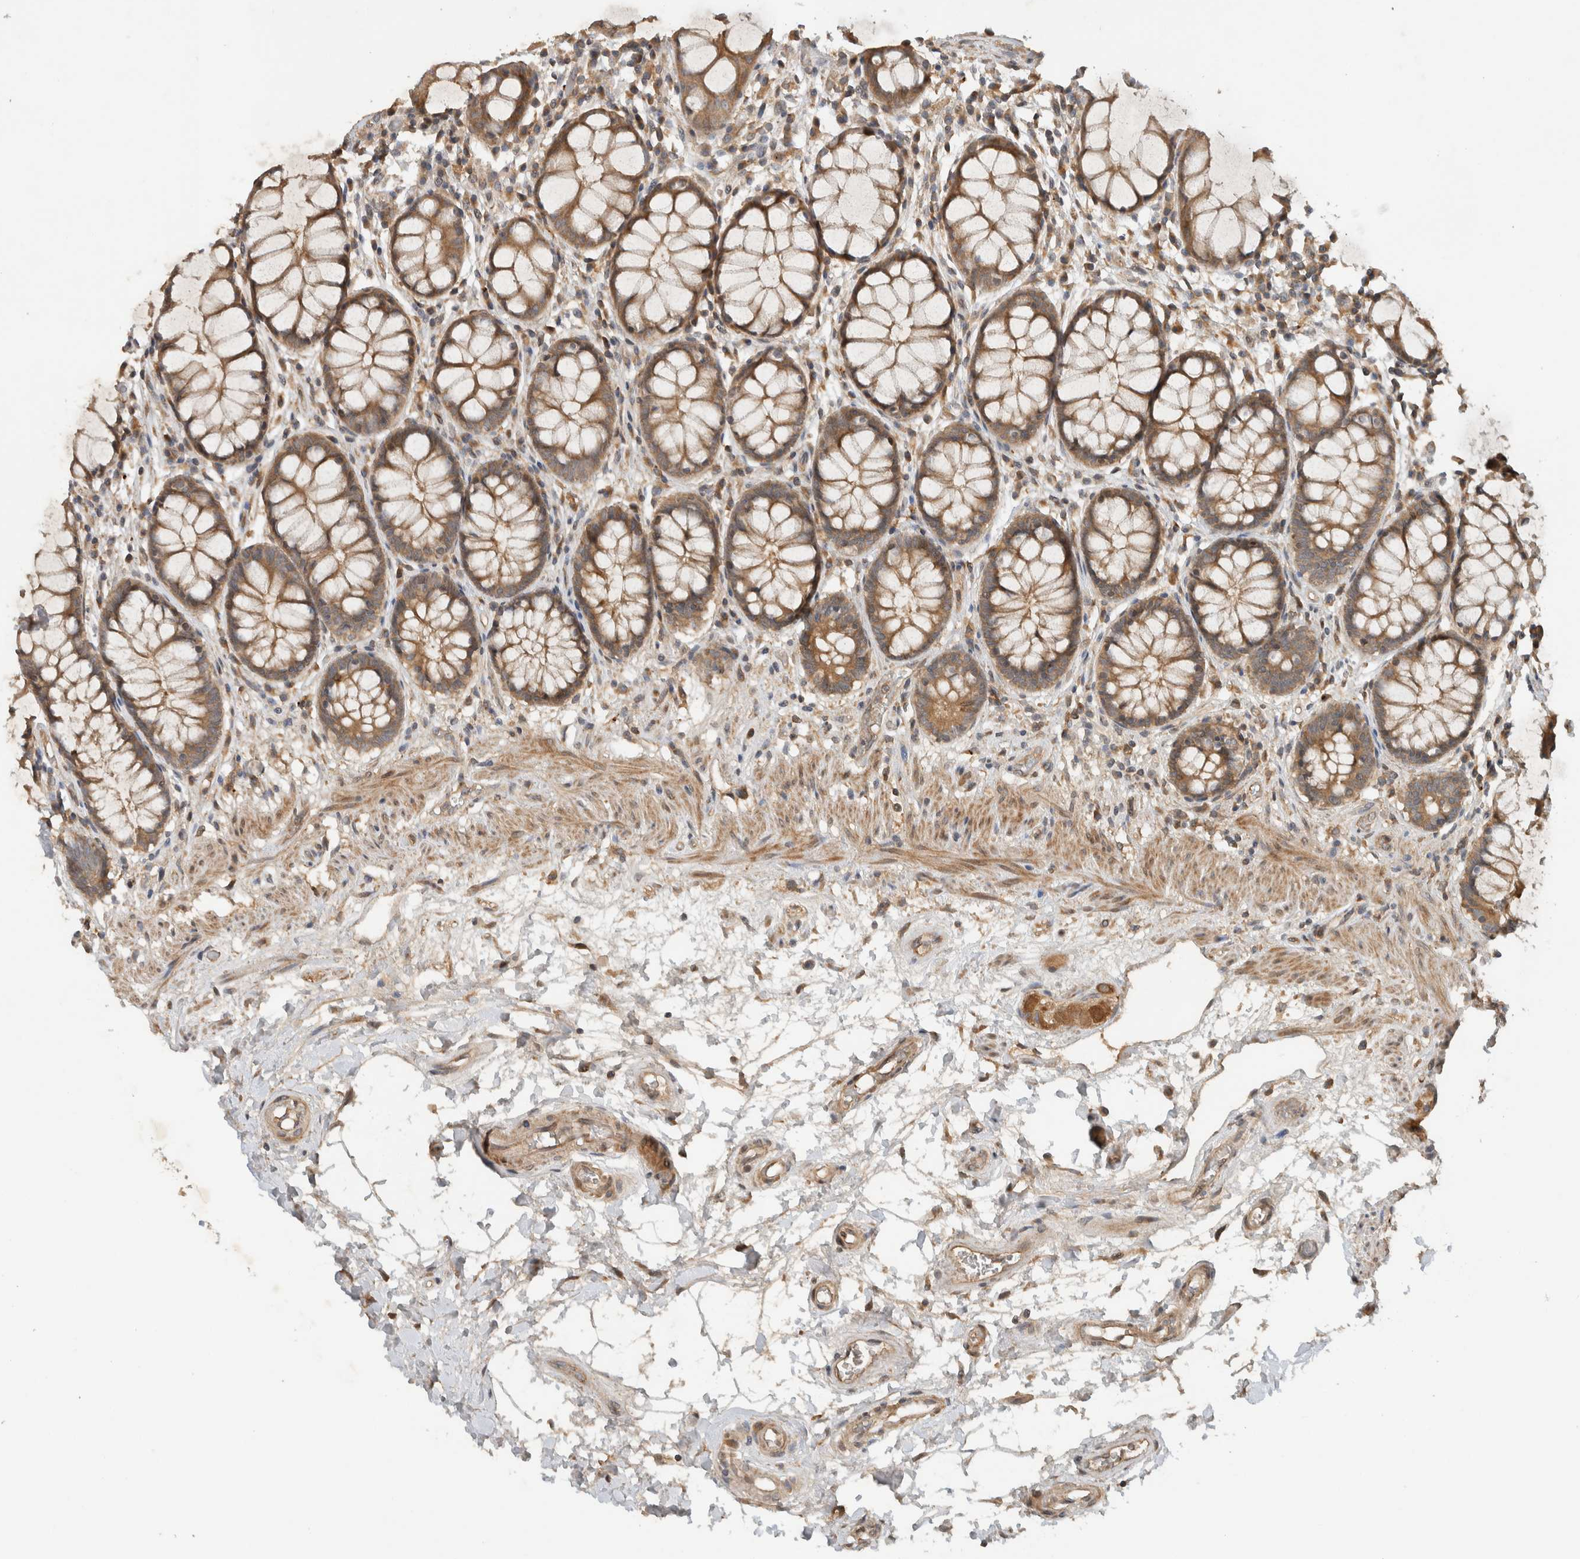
{"staining": {"intensity": "moderate", "quantity": ">75%", "location": "cytoplasmic/membranous"}, "tissue": "rectum", "cell_type": "Glandular cells", "image_type": "normal", "snomed": [{"axis": "morphology", "description": "Normal tissue, NOS"}, {"axis": "topography", "description": "Rectum"}], "caption": "Immunohistochemistry staining of benign rectum, which exhibits medium levels of moderate cytoplasmic/membranous staining in about >75% of glandular cells indicating moderate cytoplasmic/membranous protein staining. The staining was performed using DAB (3,3'-diaminobenzidine) (brown) for protein detection and nuclei were counterstained in hematoxylin (blue).", "gene": "ARMC9", "patient": {"sex": "male", "age": 64}}